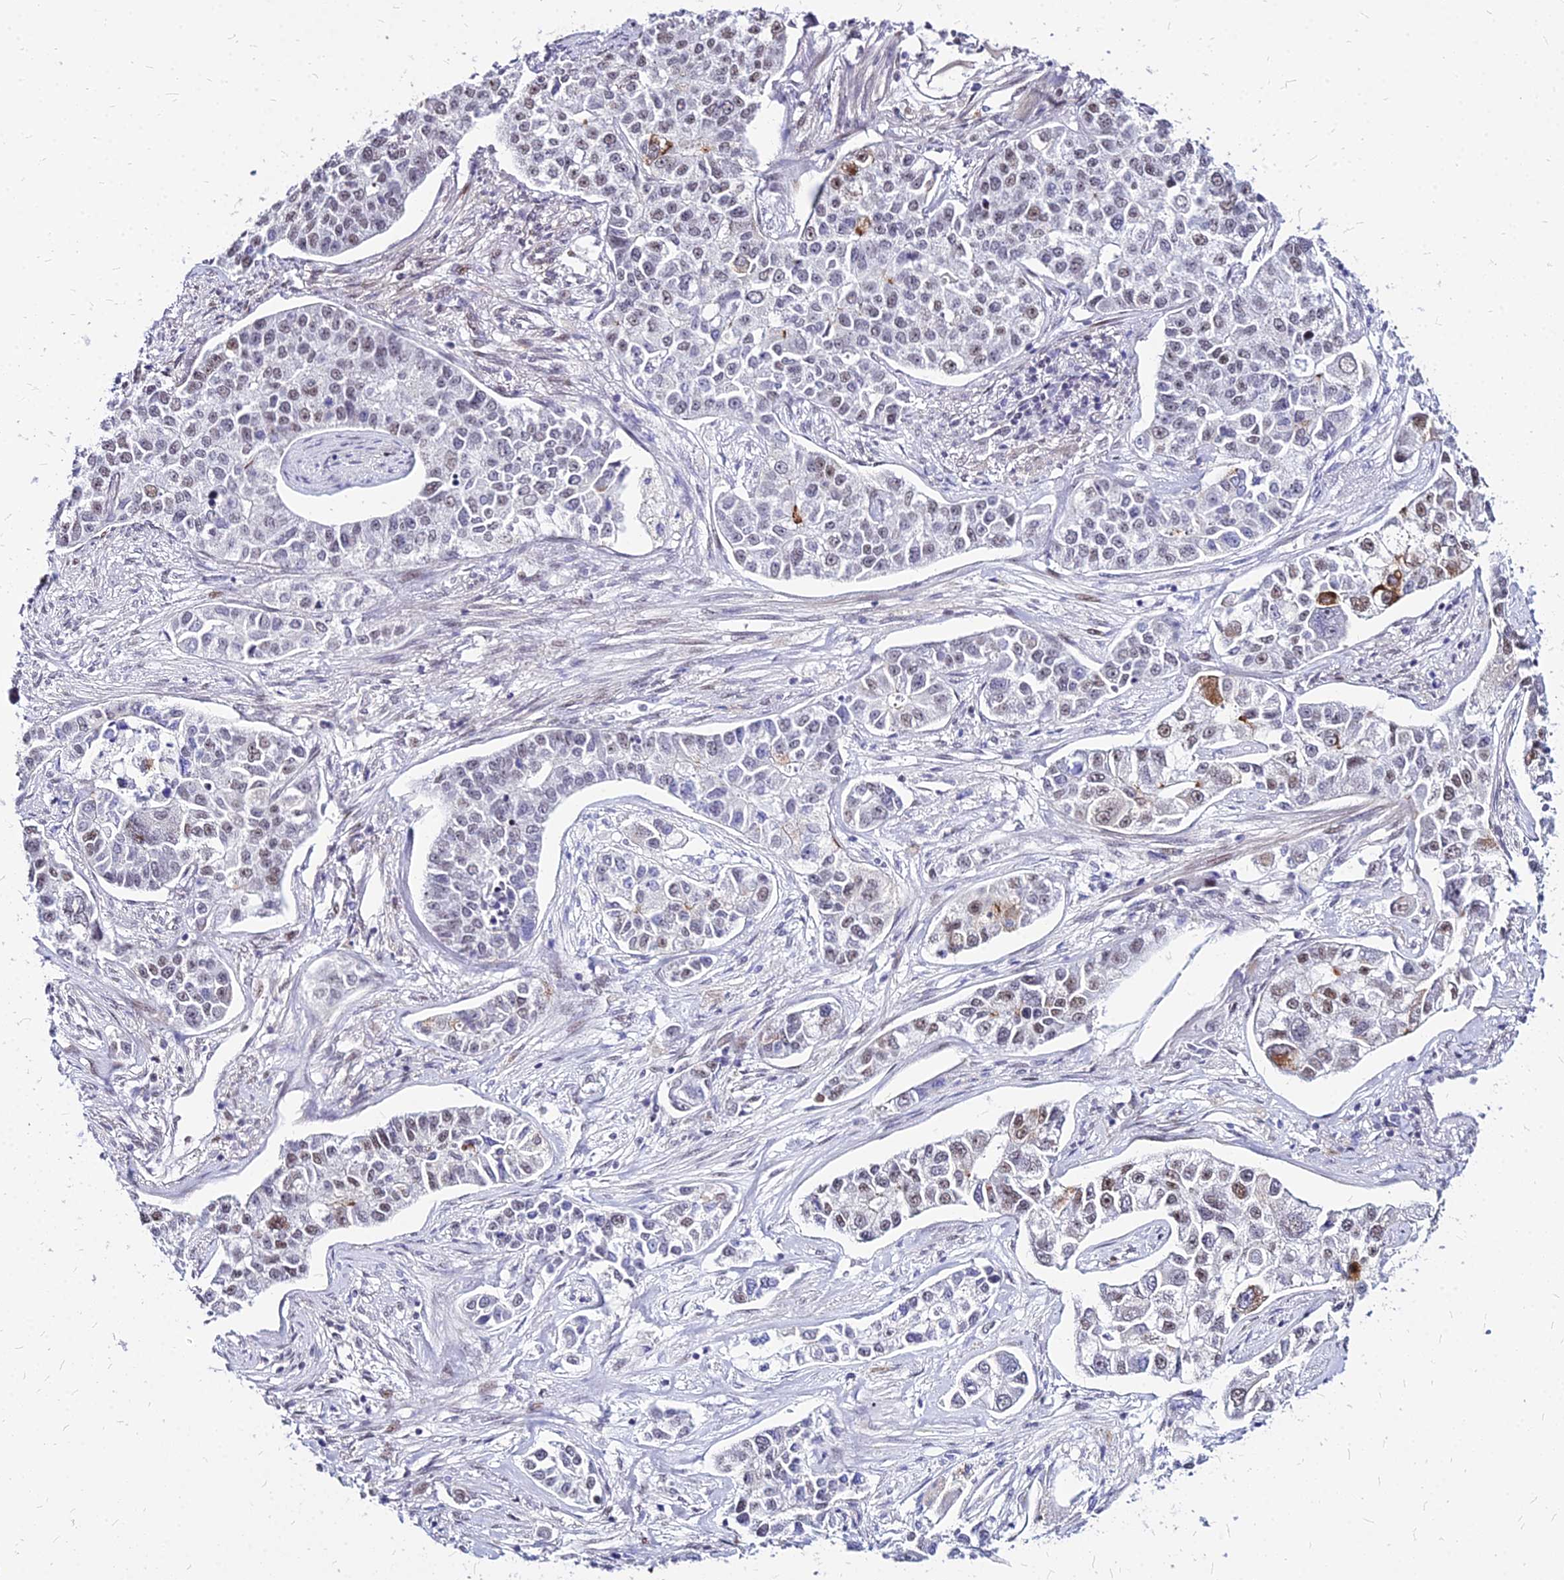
{"staining": {"intensity": "weak", "quantity": "<25%", "location": "nuclear"}, "tissue": "lung cancer", "cell_type": "Tumor cells", "image_type": "cancer", "snomed": [{"axis": "morphology", "description": "Adenocarcinoma, NOS"}, {"axis": "topography", "description": "Lung"}], "caption": "A photomicrograph of human adenocarcinoma (lung) is negative for staining in tumor cells.", "gene": "FDX2", "patient": {"sex": "male", "age": 49}}